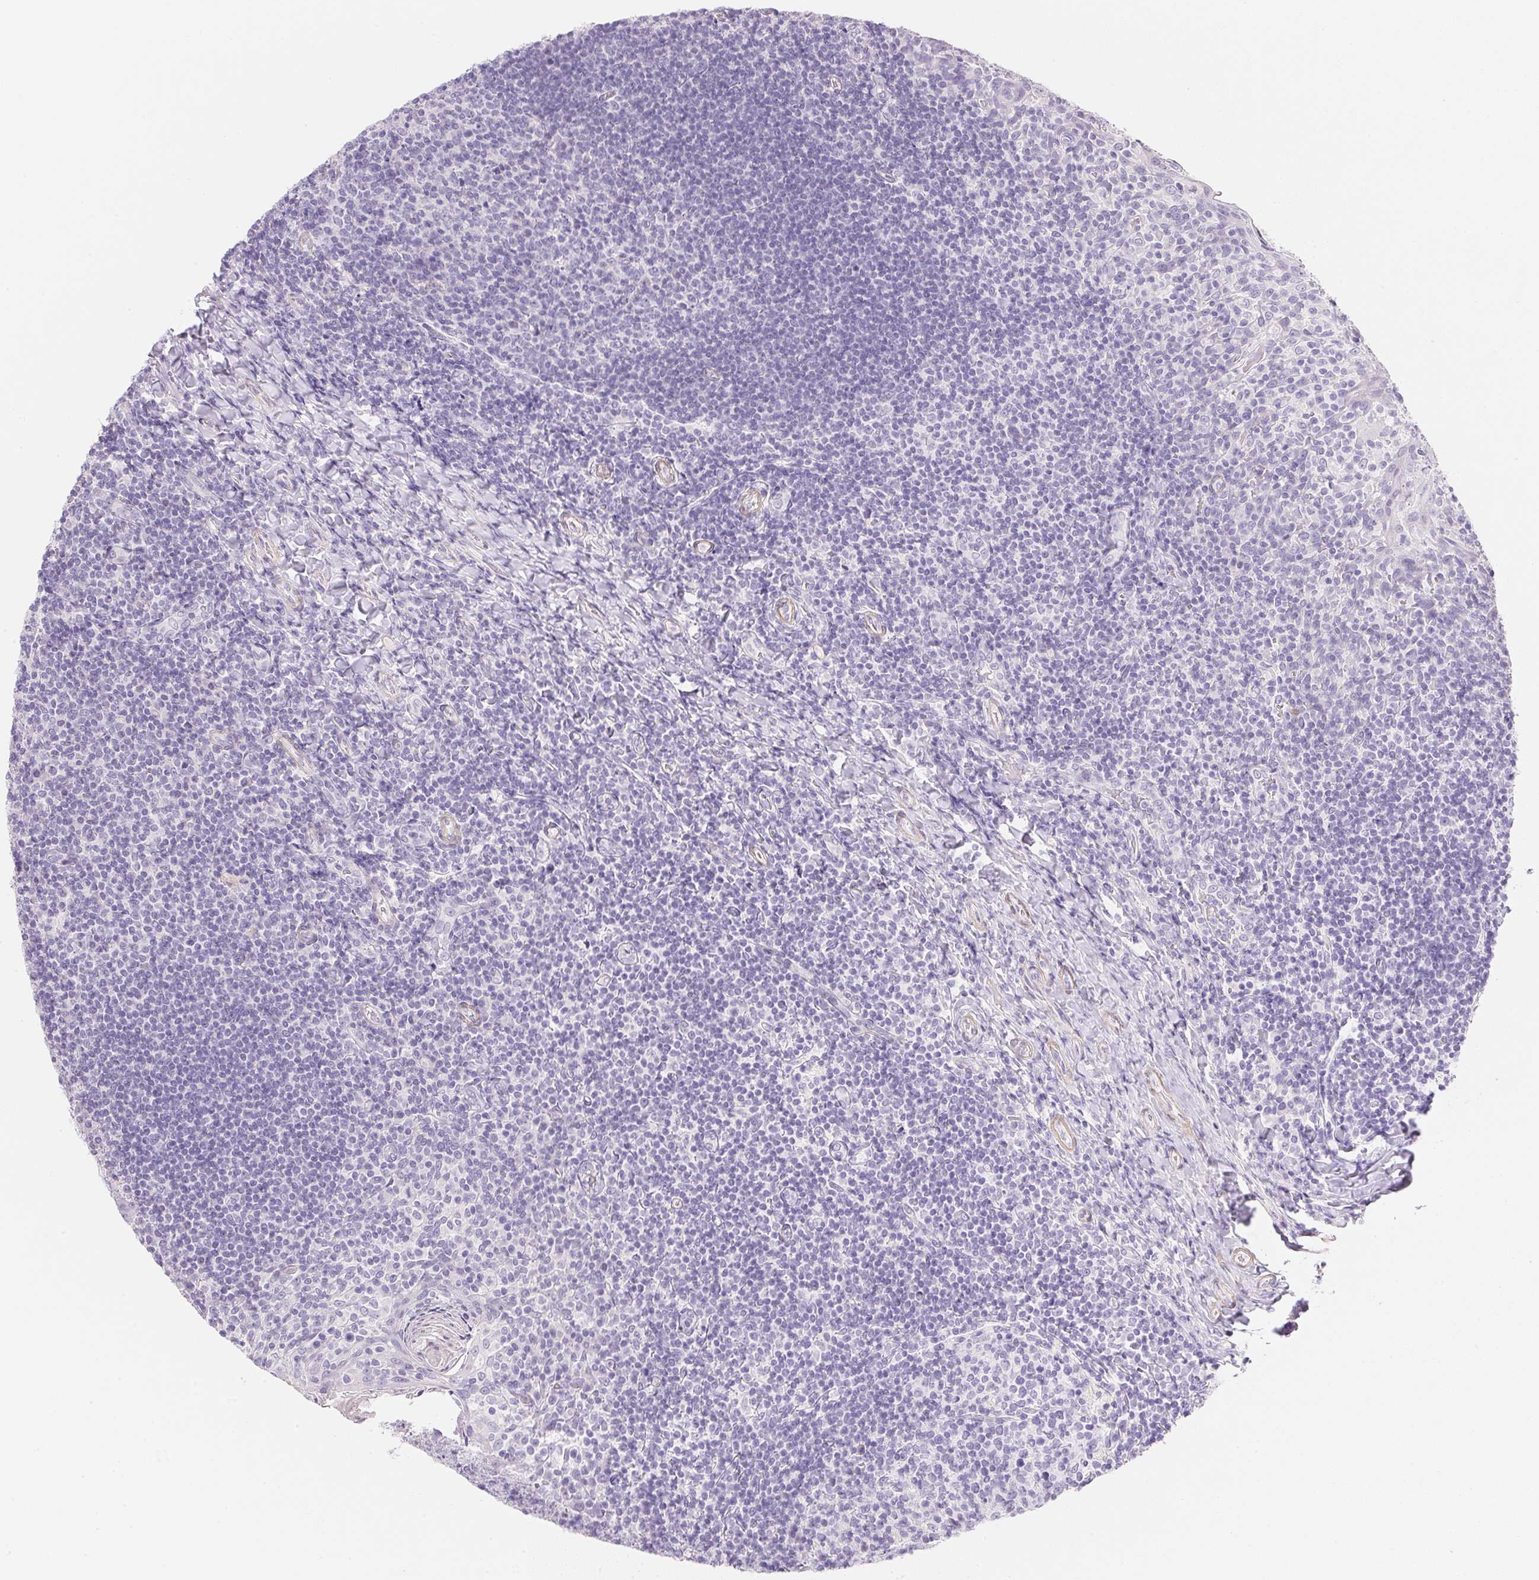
{"staining": {"intensity": "negative", "quantity": "none", "location": "none"}, "tissue": "tonsil", "cell_type": "Germinal center cells", "image_type": "normal", "snomed": [{"axis": "morphology", "description": "Normal tissue, NOS"}, {"axis": "topography", "description": "Tonsil"}], "caption": "A high-resolution image shows IHC staining of normal tonsil, which reveals no significant positivity in germinal center cells. (DAB IHC, high magnification).", "gene": "KCNE2", "patient": {"sex": "female", "age": 10}}